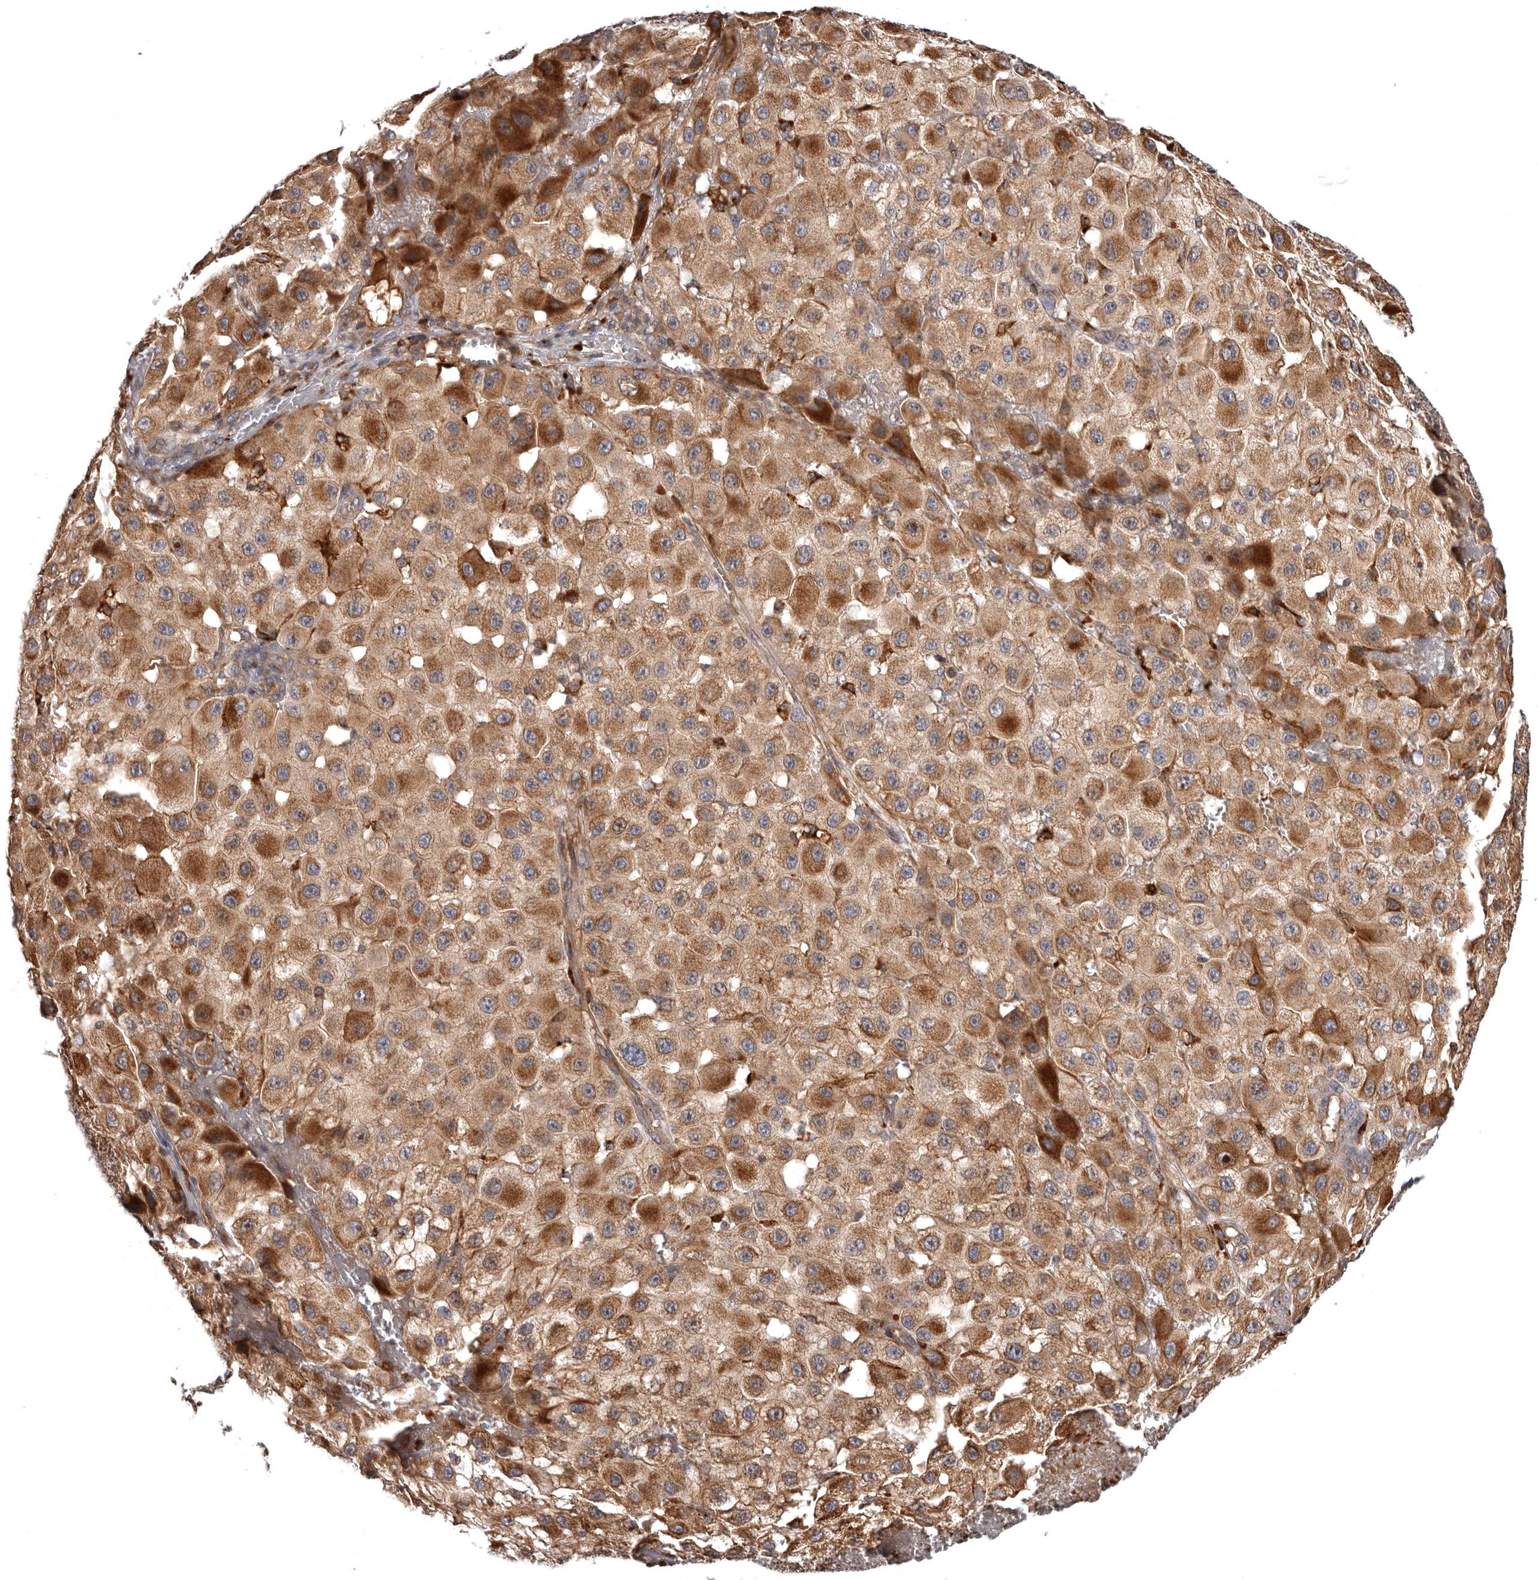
{"staining": {"intensity": "moderate", "quantity": ">75%", "location": "cytoplasmic/membranous"}, "tissue": "melanoma", "cell_type": "Tumor cells", "image_type": "cancer", "snomed": [{"axis": "morphology", "description": "Malignant melanoma, NOS"}, {"axis": "topography", "description": "Skin"}], "caption": "Melanoma was stained to show a protein in brown. There is medium levels of moderate cytoplasmic/membranous positivity in approximately >75% of tumor cells.", "gene": "ADCY2", "patient": {"sex": "female", "age": 81}}